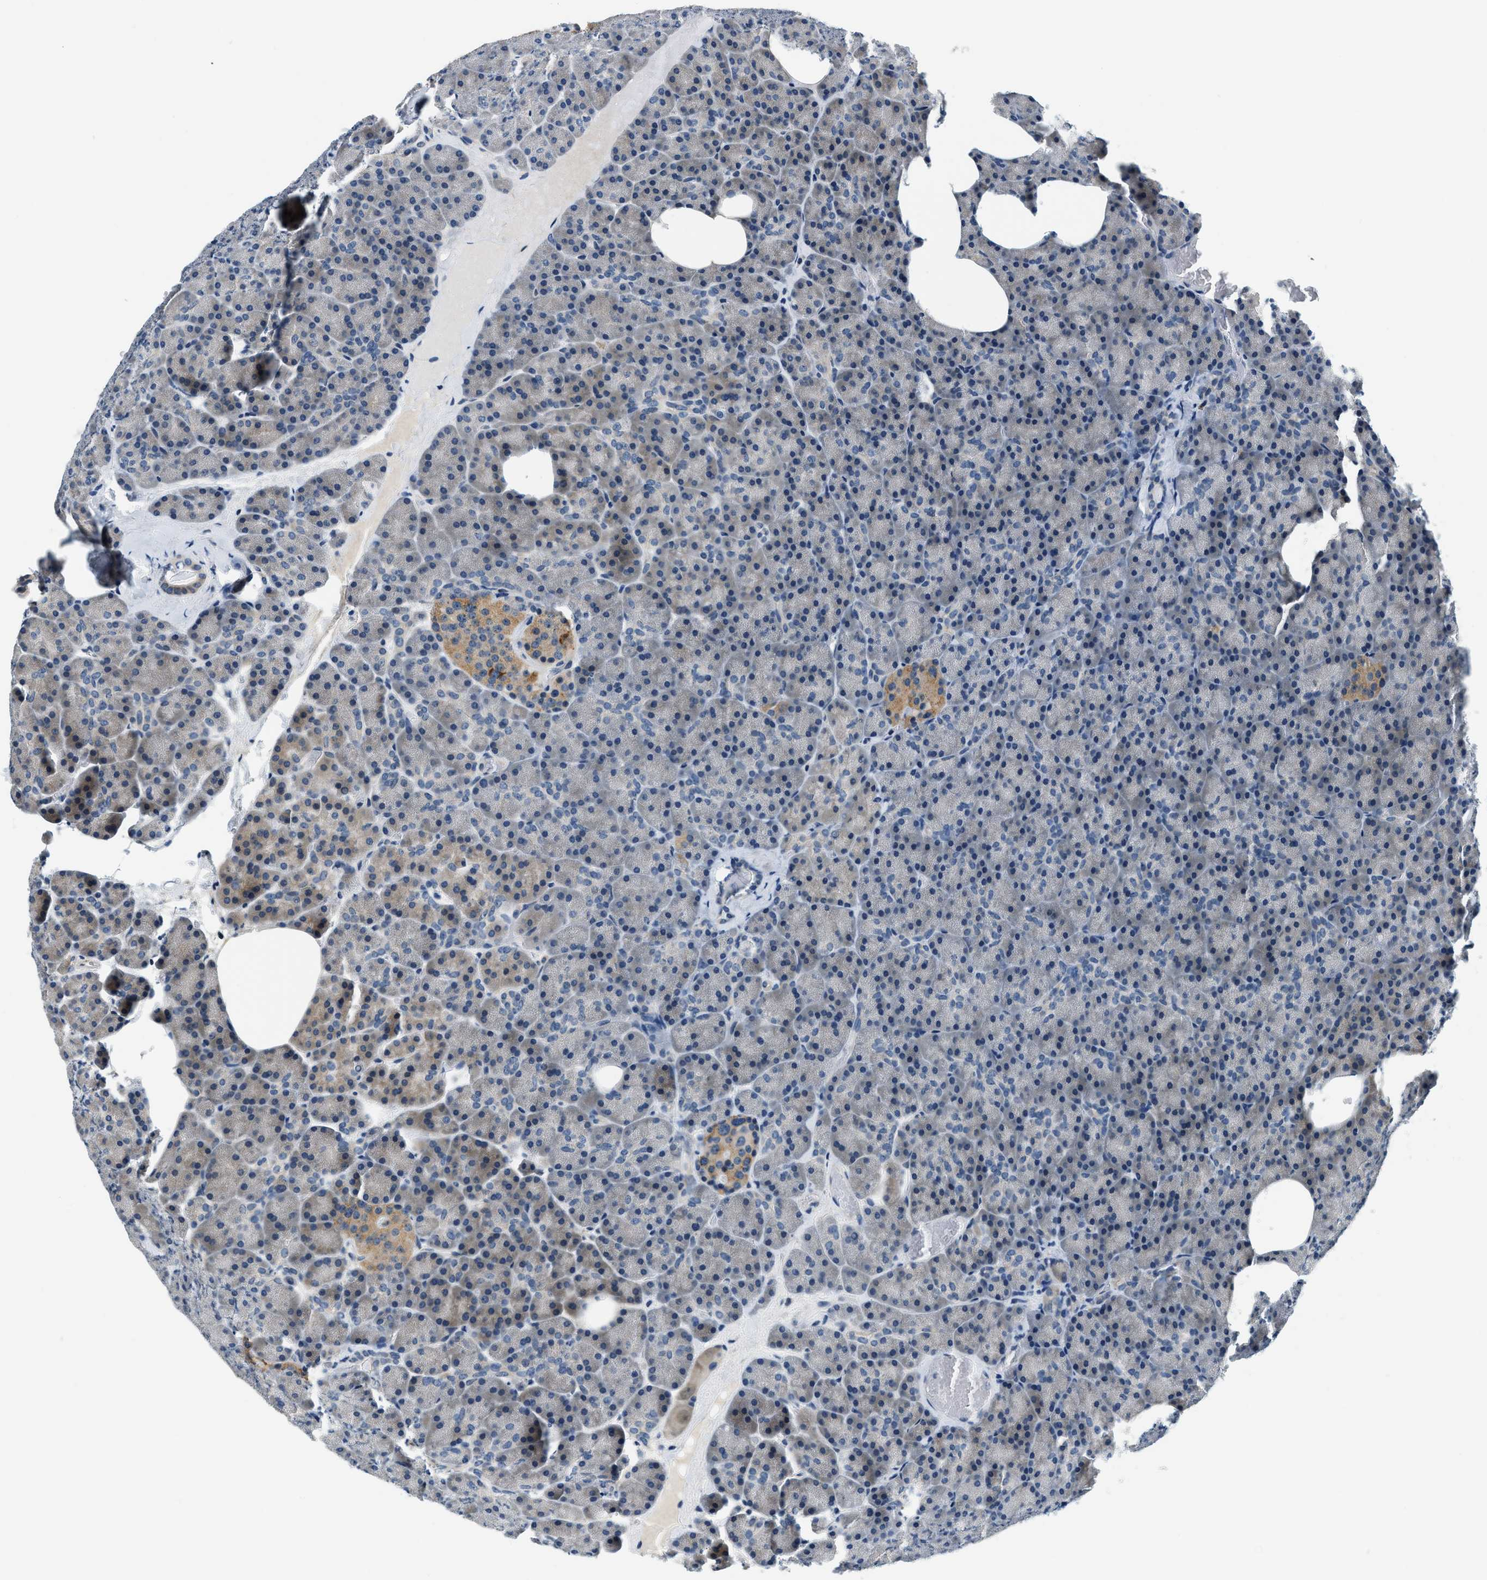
{"staining": {"intensity": "negative", "quantity": "none", "location": "none"}, "tissue": "pancreas", "cell_type": "Exocrine glandular cells", "image_type": "normal", "snomed": [{"axis": "morphology", "description": "Normal tissue, NOS"}, {"axis": "morphology", "description": "Carcinoid, malignant, NOS"}, {"axis": "topography", "description": "Pancreas"}], "caption": "The image shows no significant positivity in exocrine glandular cells of pancreas.", "gene": "YAE1", "patient": {"sex": "female", "age": 35}}